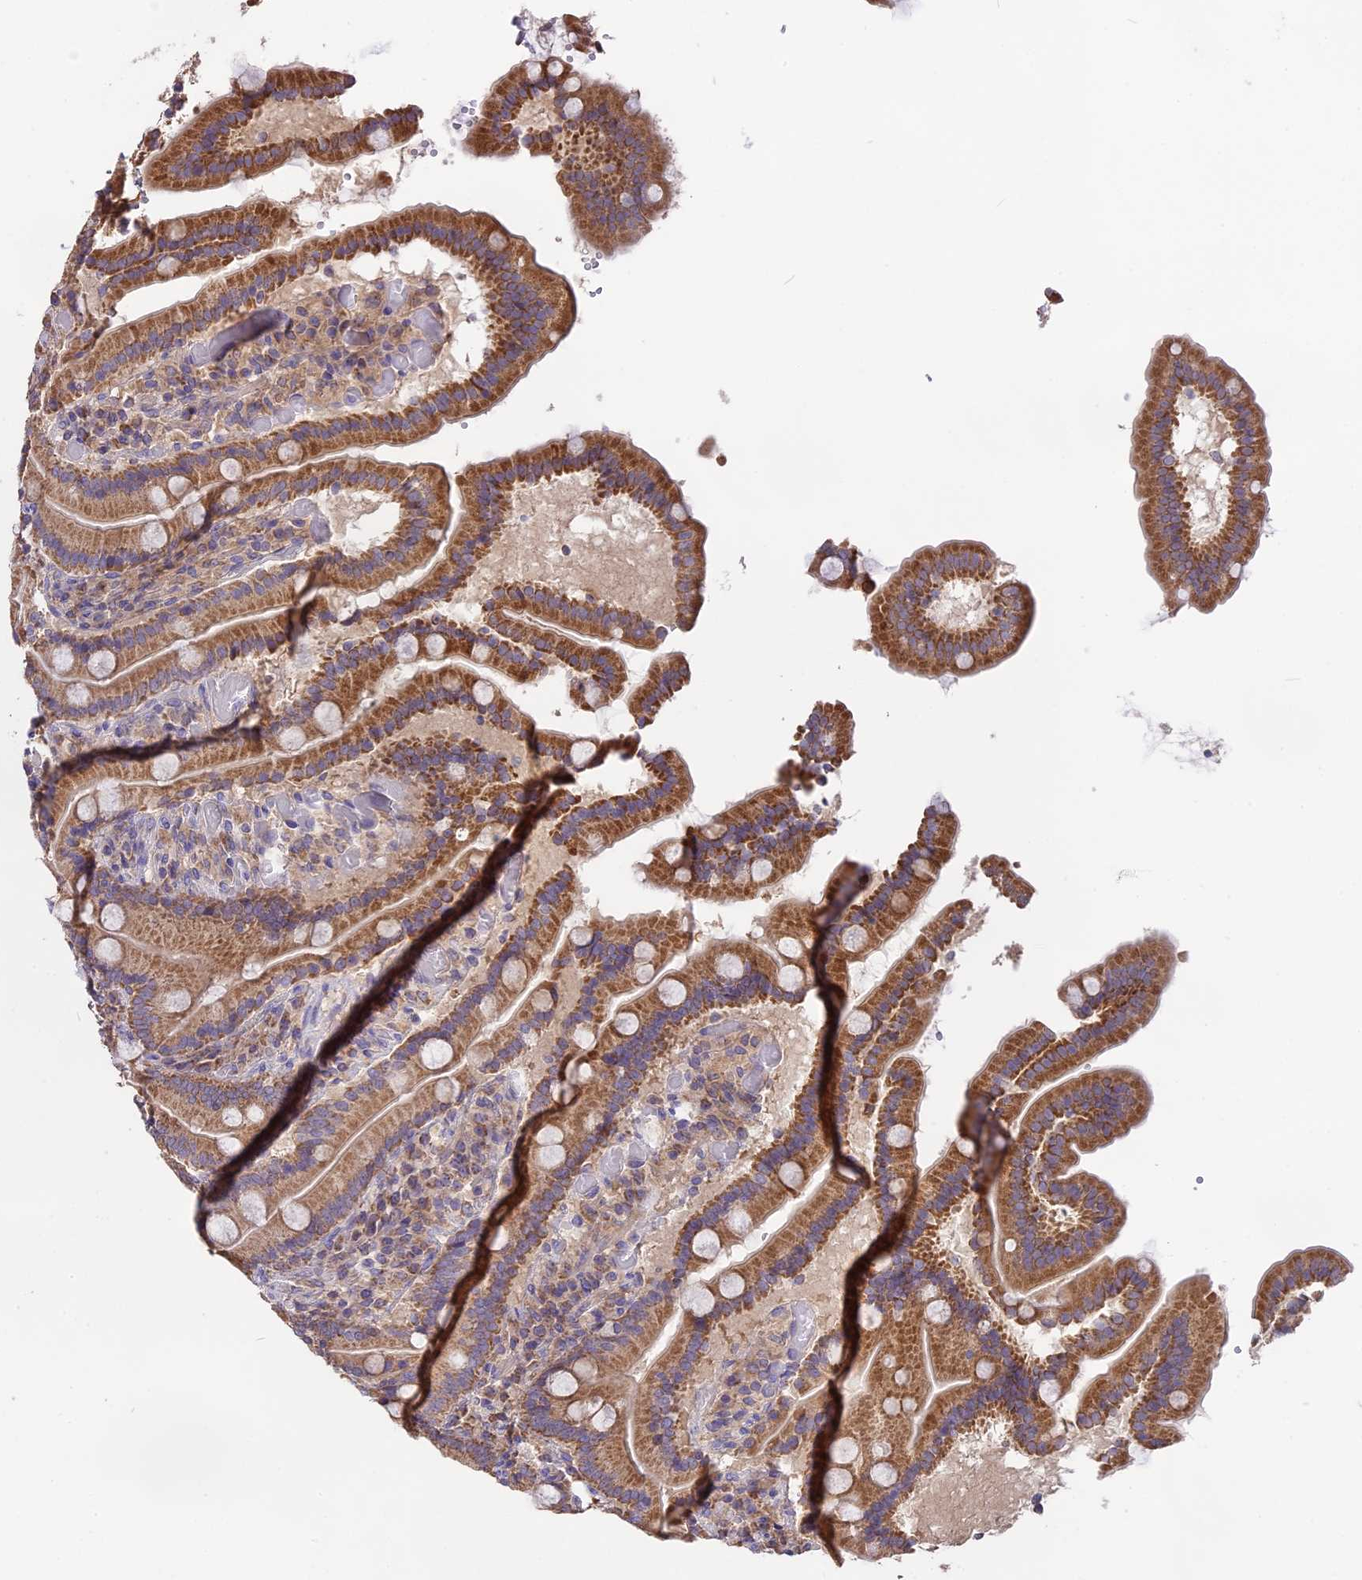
{"staining": {"intensity": "moderate", "quantity": ">75%", "location": "cytoplasmic/membranous"}, "tissue": "duodenum", "cell_type": "Glandular cells", "image_type": "normal", "snomed": [{"axis": "morphology", "description": "Normal tissue, NOS"}, {"axis": "topography", "description": "Duodenum"}], "caption": "The photomicrograph shows immunohistochemical staining of unremarkable duodenum. There is moderate cytoplasmic/membranous positivity is identified in approximately >75% of glandular cells.", "gene": "NUDT8", "patient": {"sex": "female", "age": 62}}